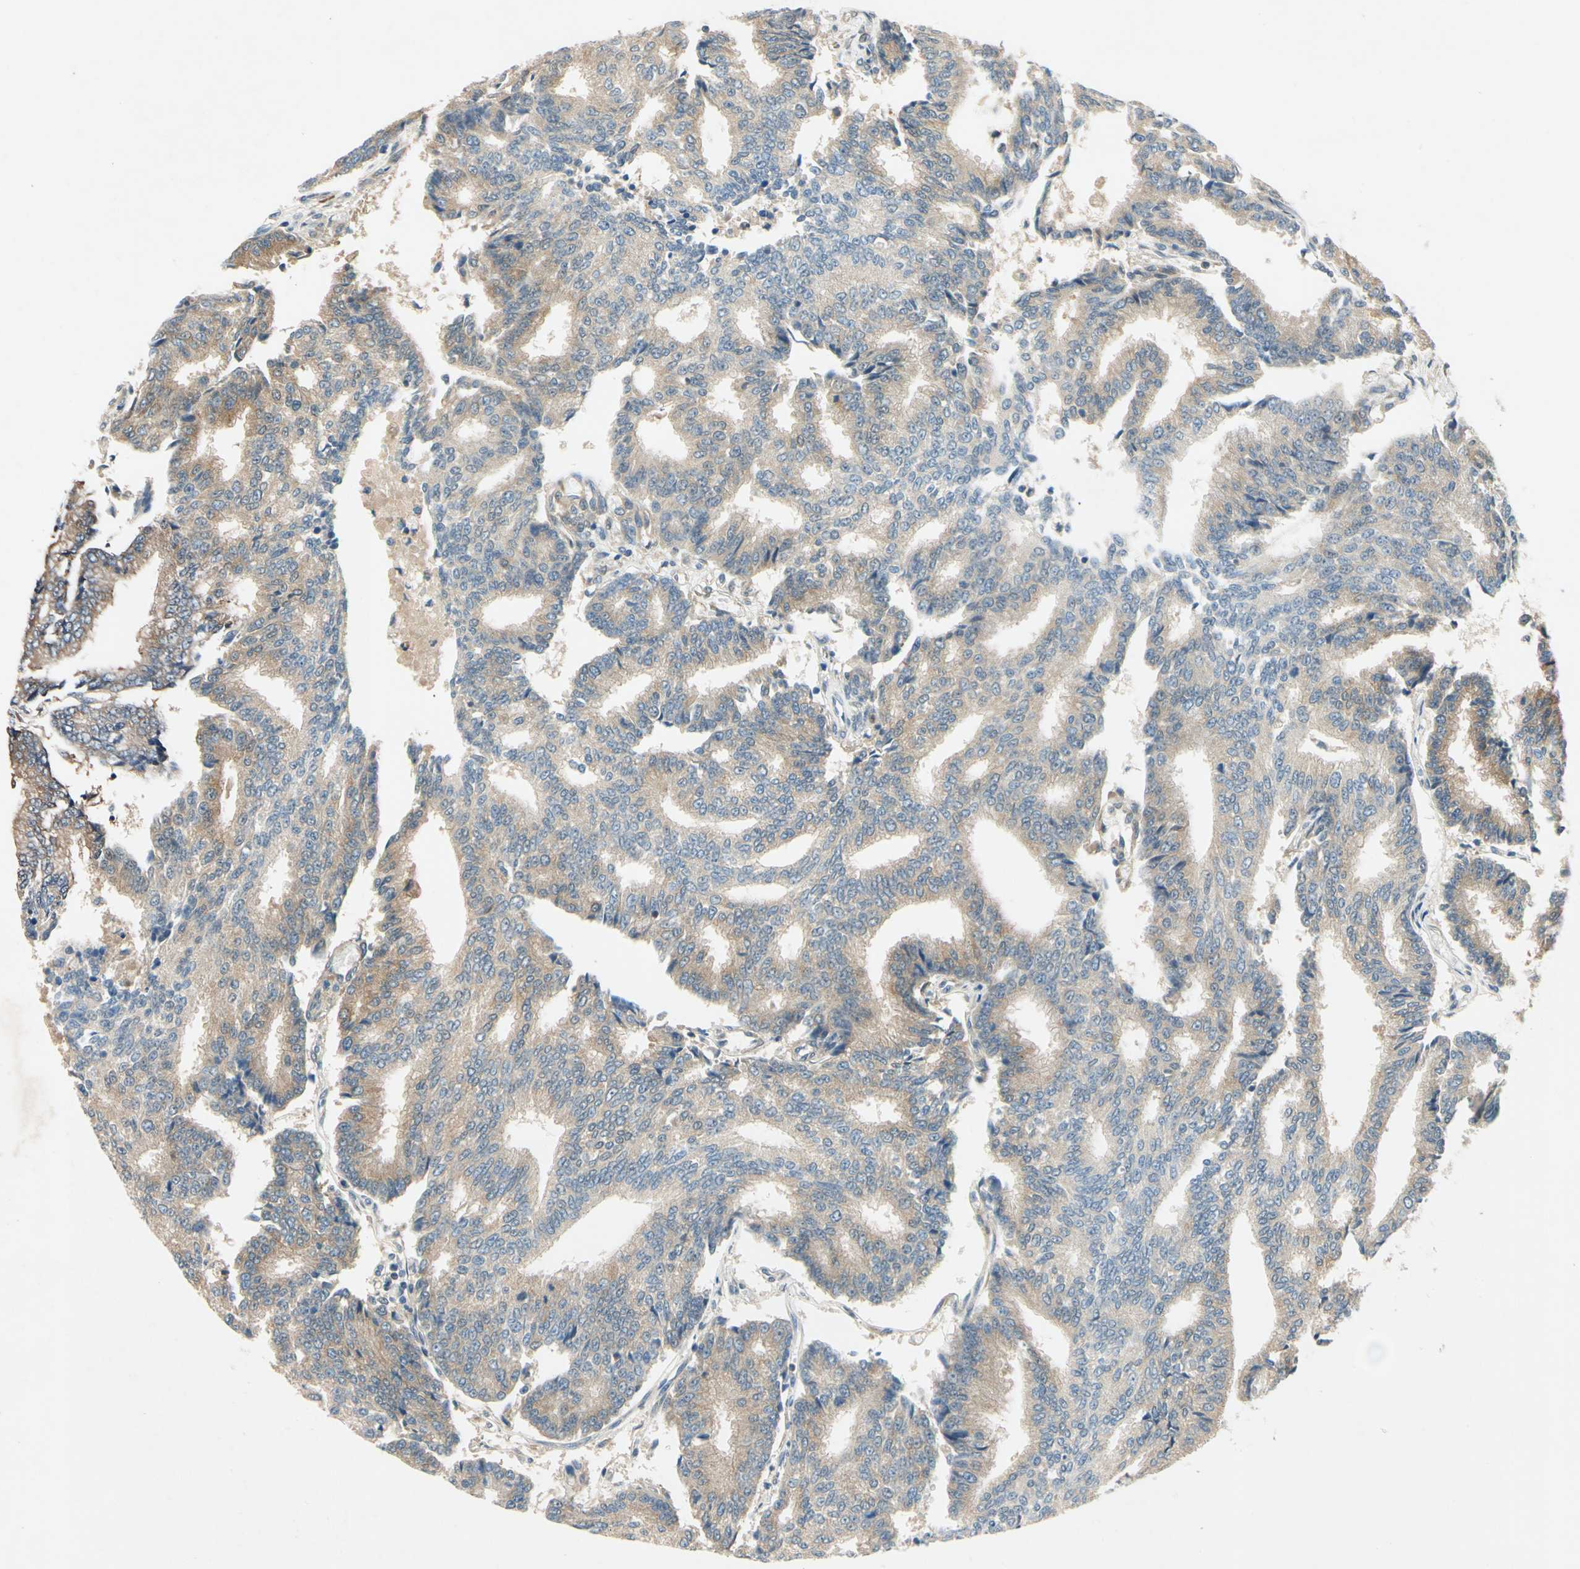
{"staining": {"intensity": "moderate", "quantity": ">75%", "location": "cytoplasmic/membranous"}, "tissue": "prostate cancer", "cell_type": "Tumor cells", "image_type": "cancer", "snomed": [{"axis": "morphology", "description": "Adenocarcinoma, High grade"}, {"axis": "topography", "description": "Prostate"}], "caption": "IHC histopathology image of neoplastic tissue: human prostate cancer (high-grade adenocarcinoma) stained using immunohistochemistry (IHC) shows medium levels of moderate protein expression localized specifically in the cytoplasmic/membranous of tumor cells, appearing as a cytoplasmic/membranous brown color.", "gene": "WIPI1", "patient": {"sex": "male", "age": 55}}